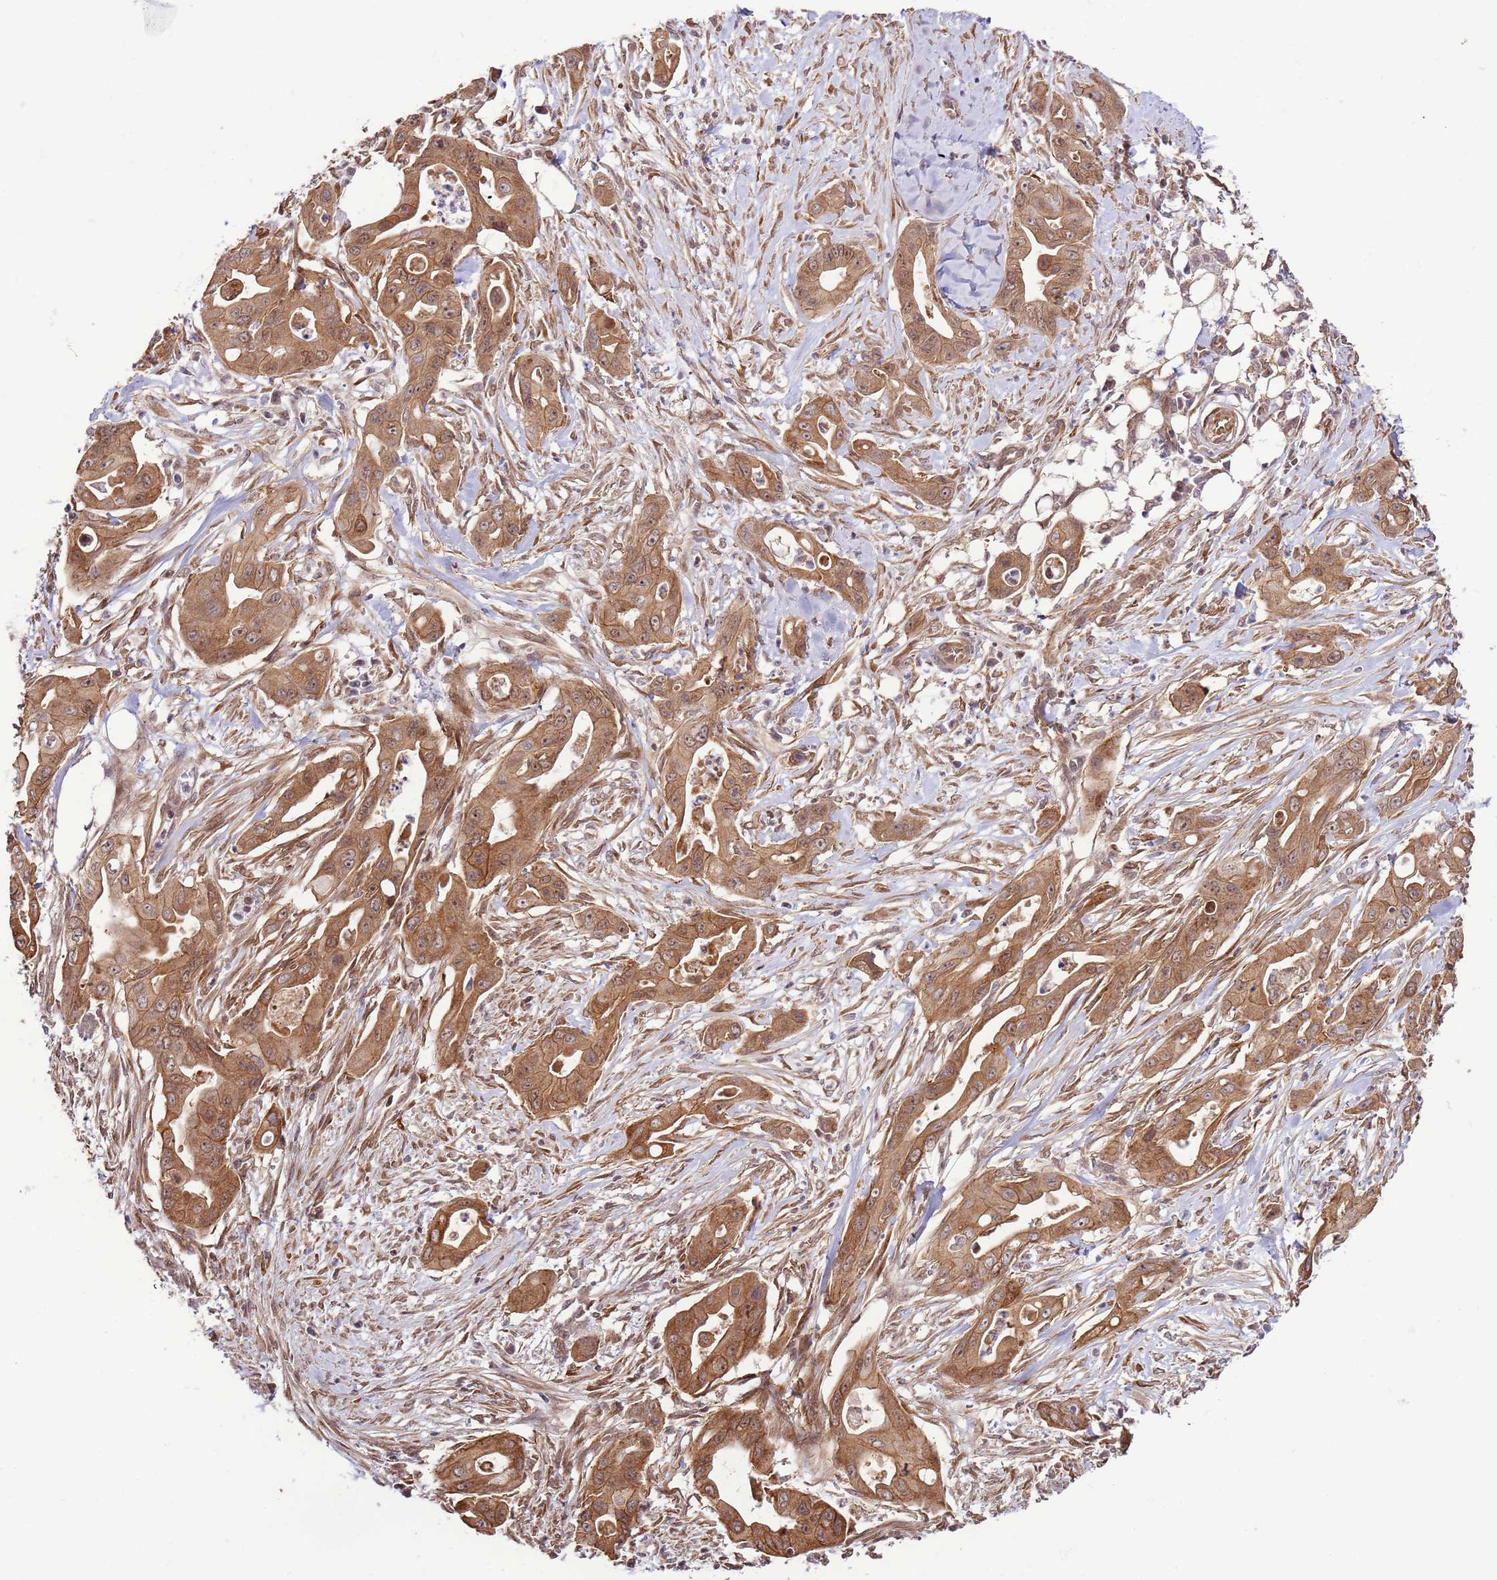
{"staining": {"intensity": "moderate", "quantity": ">75%", "location": "cytoplasmic/membranous,nuclear"}, "tissue": "ovarian cancer", "cell_type": "Tumor cells", "image_type": "cancer", "snomed": [{"axis": "morphology", "description": "Cystadenocarcinoma, mucinous, NOS"}, {"axis": "topography", "description": "Ovary"}], "caption": "Ovarian cancer (mucinous cystadenocarcinoma) stained with DAB (3,3'-diaminobenzidine) immunohistochemistry (IHC) displays medium levels of moderate cytoplasmic/membranous and nuclear expression in about >75% of tumor cells. The protein of interest is stained brown, and the nuclei are stained in blue (DAB IHC with brightfield microscopy, high magnification).", "gene": "DCAF4", "patient": {"sex": "female", "age": 70}}